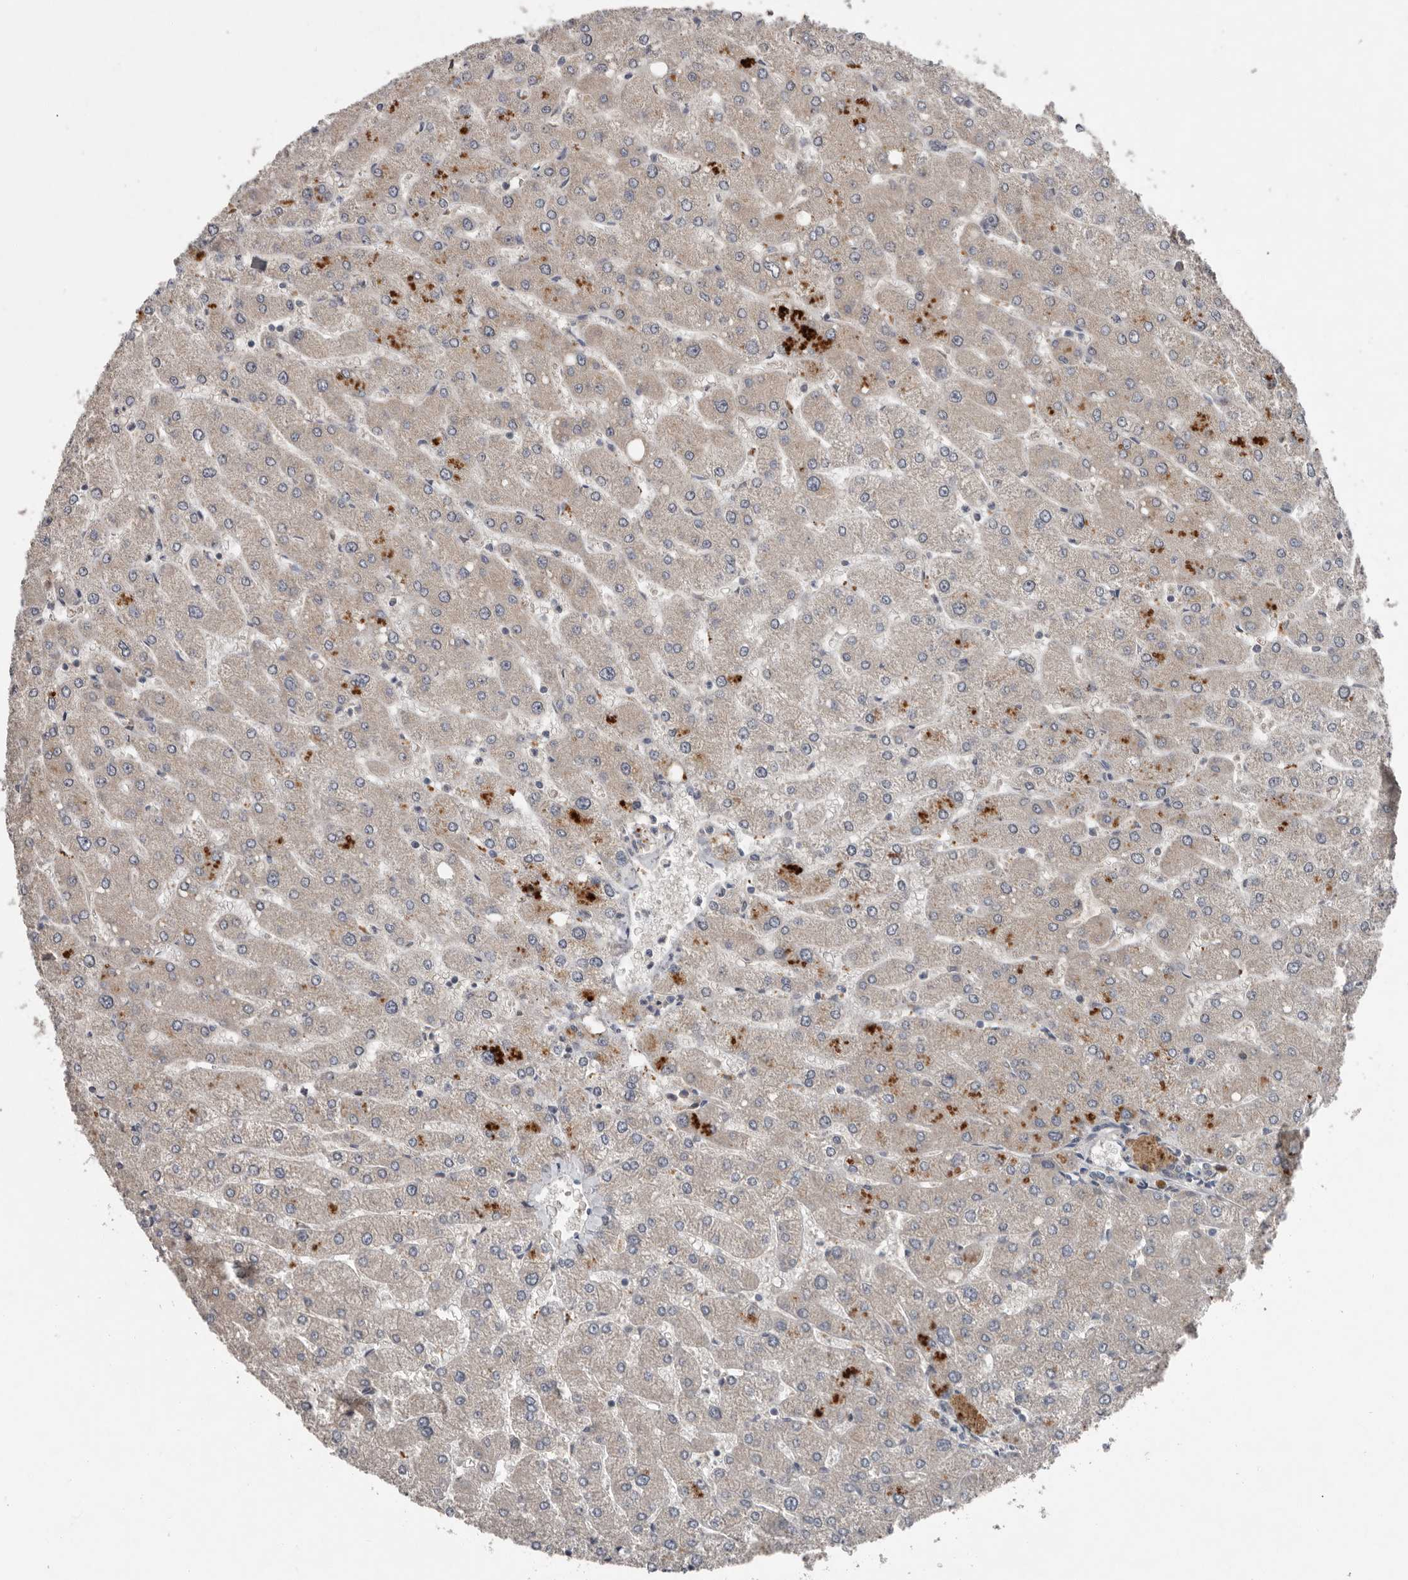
{"staining": {"intensity": "weak", "quantity": "<25%", "location": "cytoplasmic/membranous"}, "tissue": "liver", "cell_type": "Cholangiocytes", "image_type": "normal", "snomed": [{"axis": "morphology", "description": "Normal tissue, NOS"}, {"axis": "topography", "description": "Liver"}], "caption": "An immunohistochemistry image of normal liver is shown. There is no staining in cholangiocytes of liver. The staining is performed using DAB brown chromogen with nuclei counter-stained in using hematoxylin.", "gene": "CHML", "patient": {"sex": "male", "age": 55}}